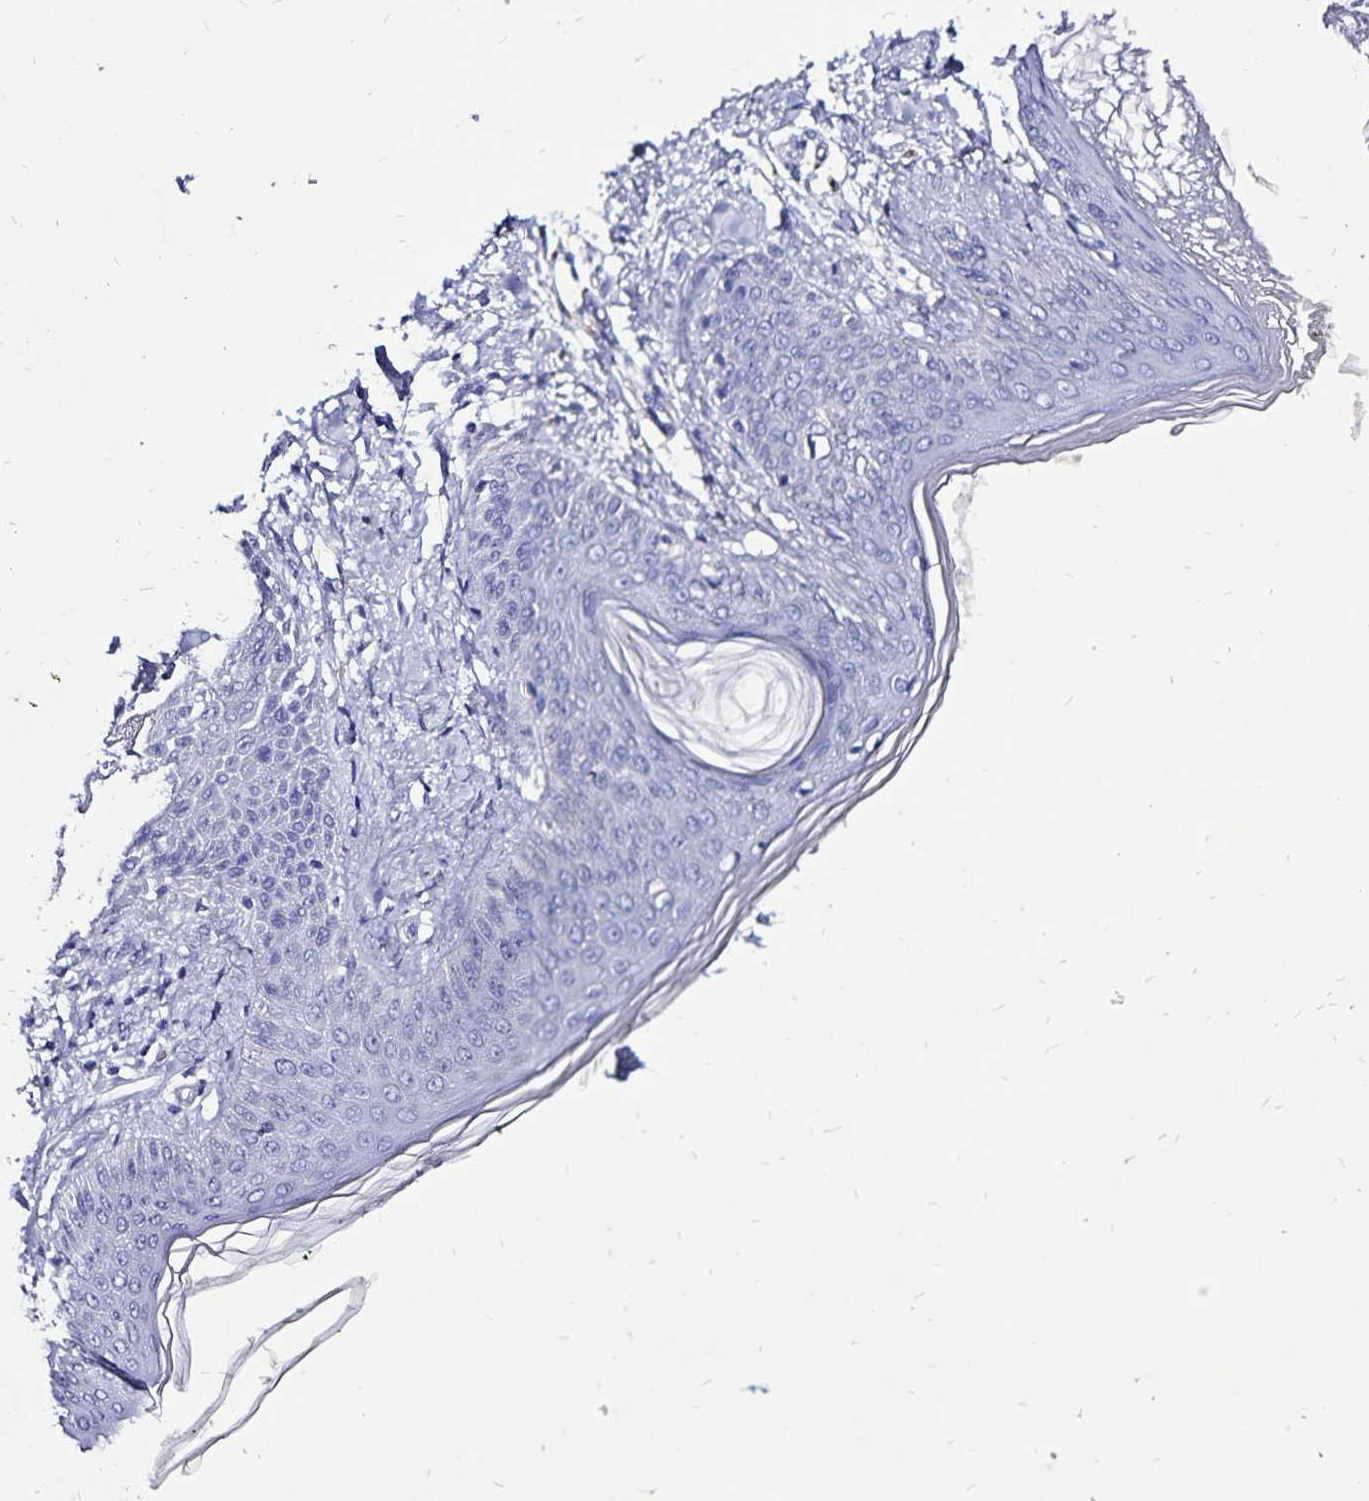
{"staining": {"intensity": "negative", "quantity": "none", "location": "none"}, "tissue": "skin", "cell_type": "Fibroblasts", "image_type": "normal", "snomed": [{"axis": "morphology", "description": "Normal tissue, NOS"}, {"axis": "topography", "description": "Skin"}], "caption": "Immunohistochemistry of normal human skin exhibits no expression in fibroblasts. The staining was performed using DAB (3,3'-diaminobenzidine) to visualize the protein expression in brown, while the nuclei were stained in blue with hematoxylin (Magnification: 20x).", "gene": "PLAC1", "patient": {"sex": "female", "age": 34}}